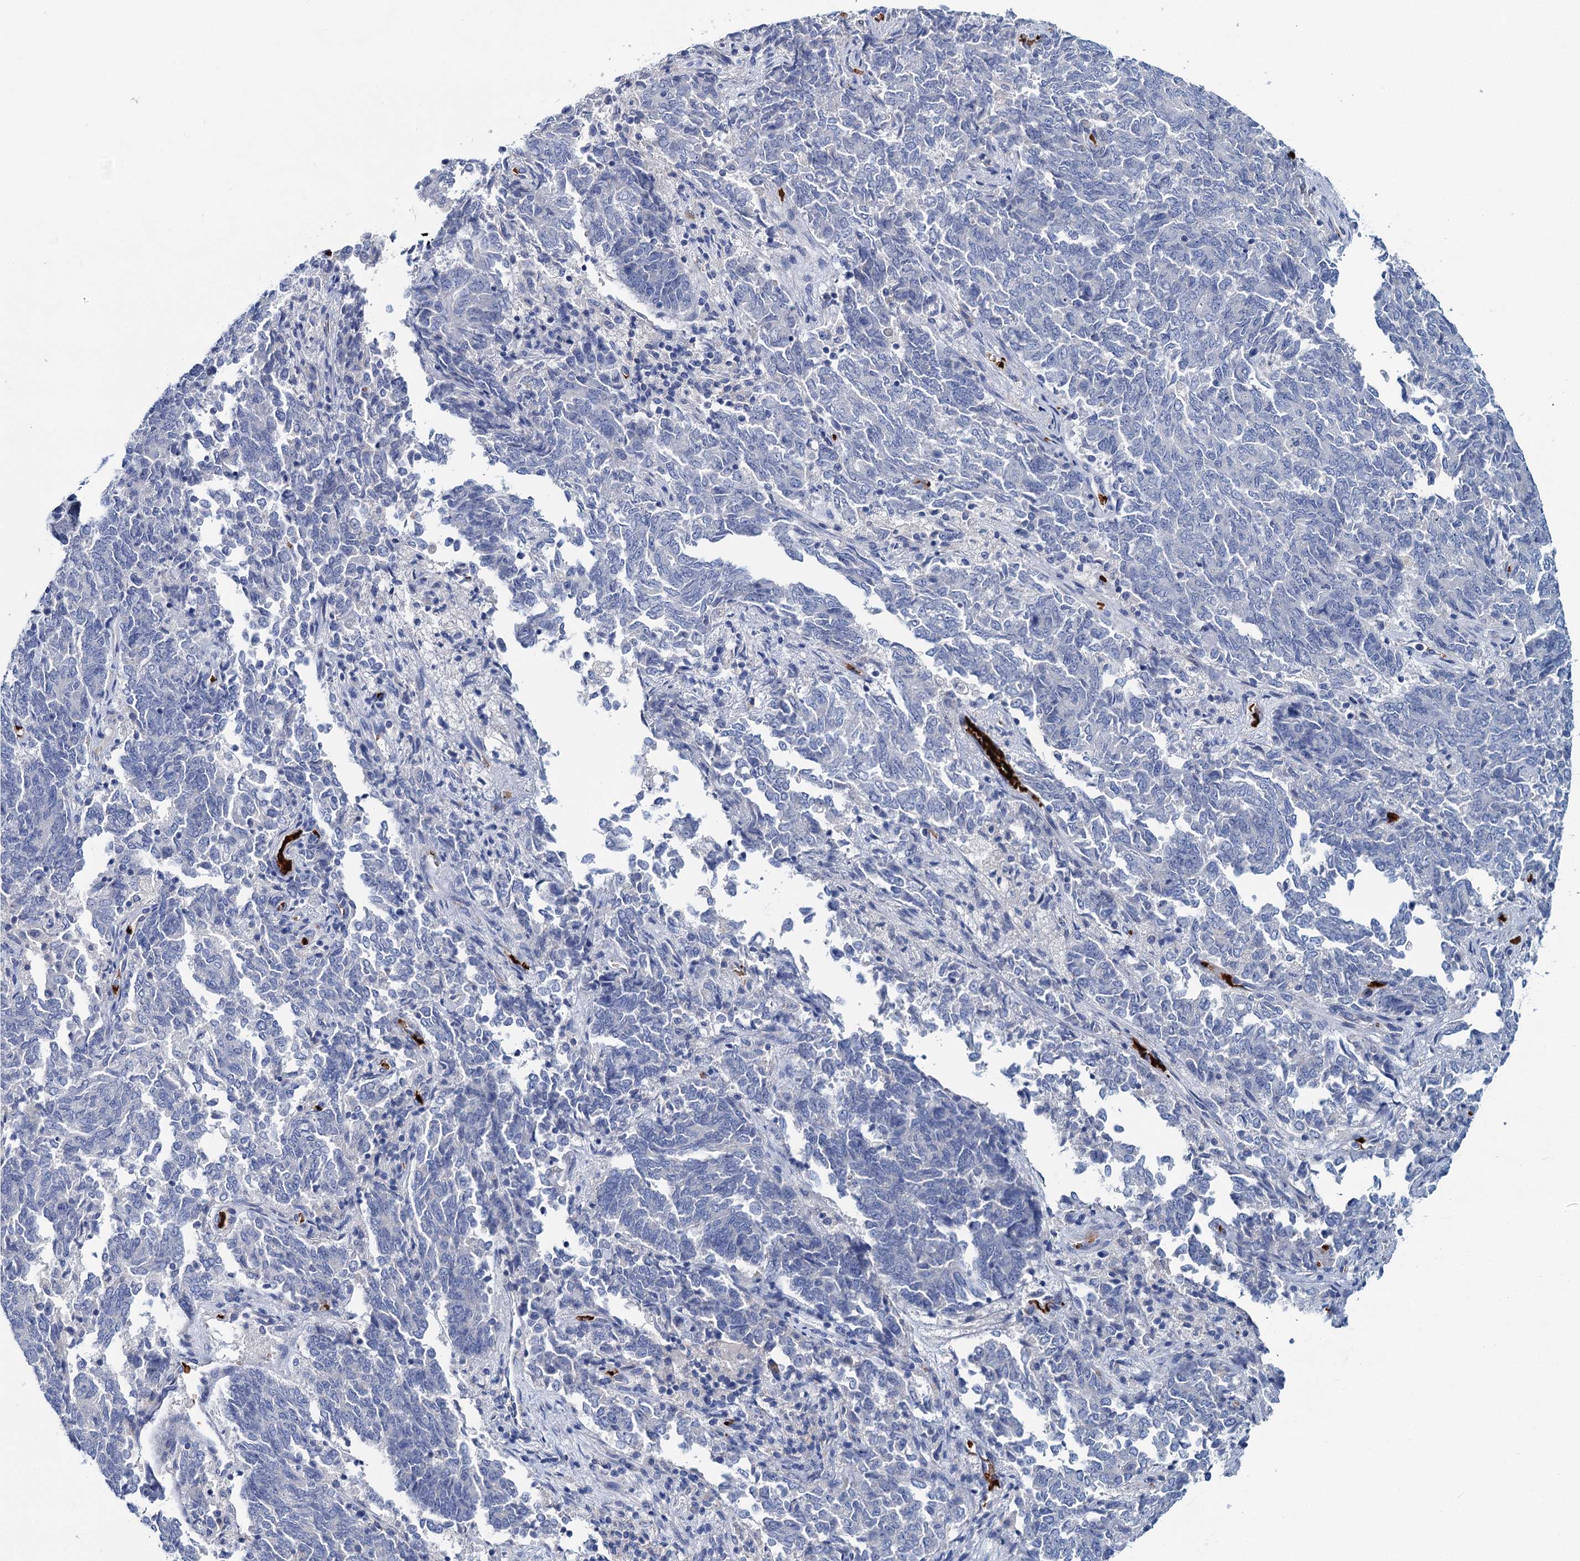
{"staining": {"intensity": "negative", "quantity": "none", "location": "none"}, "tissue": "endometrial cancer", "cell_type": "Tumor cells", "image_type": "cancer", "snomed": [{"axis": "morphology", "description": "Adenocarcinoma, NOS"}, {"axis": "topography", "description": "Endometrium"}], "caption": "Human endometrial cancer (adenocarcinoma) stained for a protein using immunohistochemistry shows no staining in tumor cells.", "gene": "ATG2A", "patient": {"sex": "female", "age": 80}}